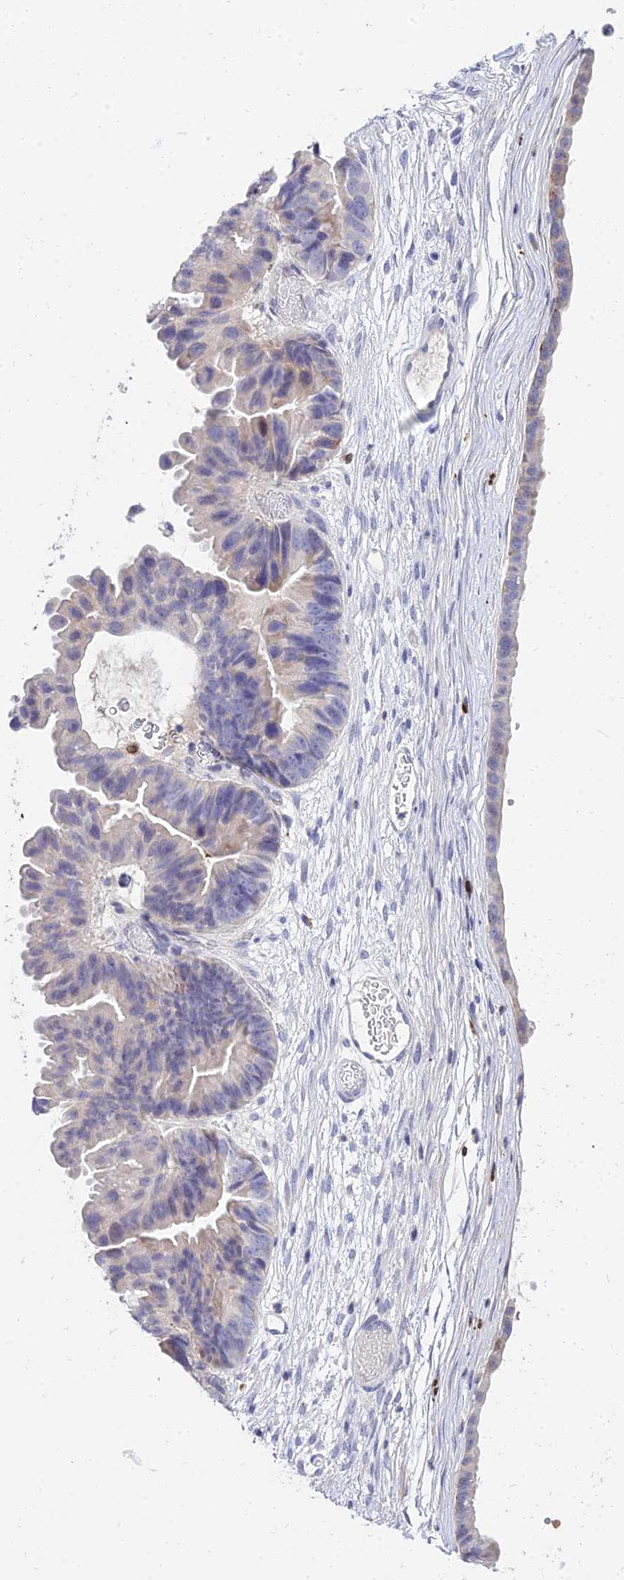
{"staining": {"intensity": "weak", "quantity": "<25%", "location": "cytoplasmic/membranous"}, "tissue": "ovarian cancer", "cell_type": "Tumor cells", "image_type": "cancer", "snomed": [{"axis": "morphology", "description": "Cystadenocarcinoma, mucinous, NOS"}, {"axis": "topography", "description": "Ovary"}], "caption": "Immunohistochemical staining of ovarian mucinous cystadenocarcinoma displays no significant positivity in tumor cells.", "gene": "VWC2L", "patient": {"sex": "female", "age": 61}}